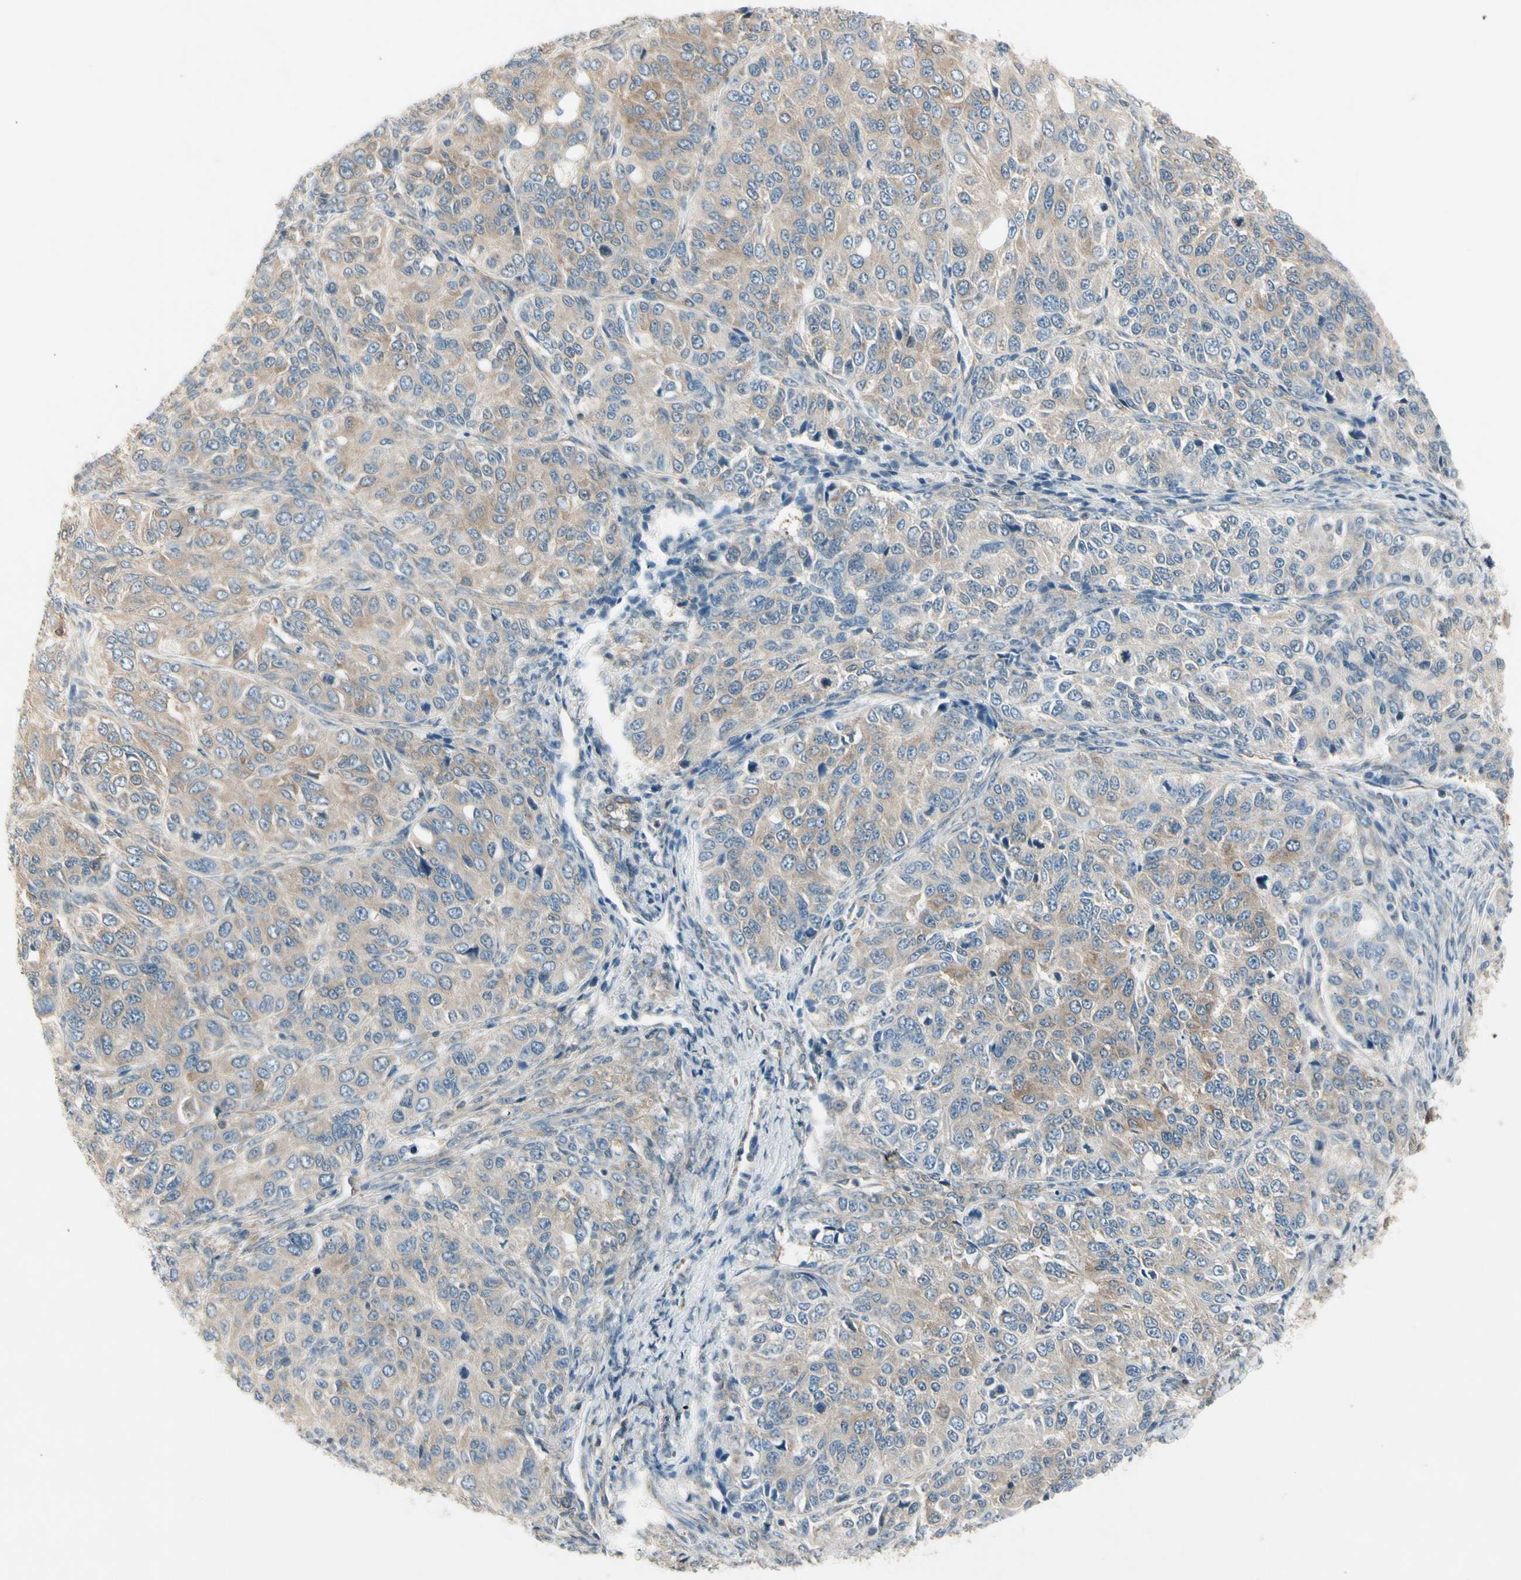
{"staining": {"intensity": "weak", "quantity": ">75%", "location": "cytoplasmic/membranous"}, "tissue": "ovarian cancer", "cell_type": "Tumor cells", "image_type": "cancer", "snomed": [{"axis": "morphology", "description": "Carcinoma, endometroid"}, {"axis": "topography", "description": "Ovary"}], "caption": "Weak cytoplasmic/membranous protein expression is present in about >75% of tumor cells in ovarian cancer.", "gene": "OXSR1", "patient": {"sex": "female", "age": 51}}